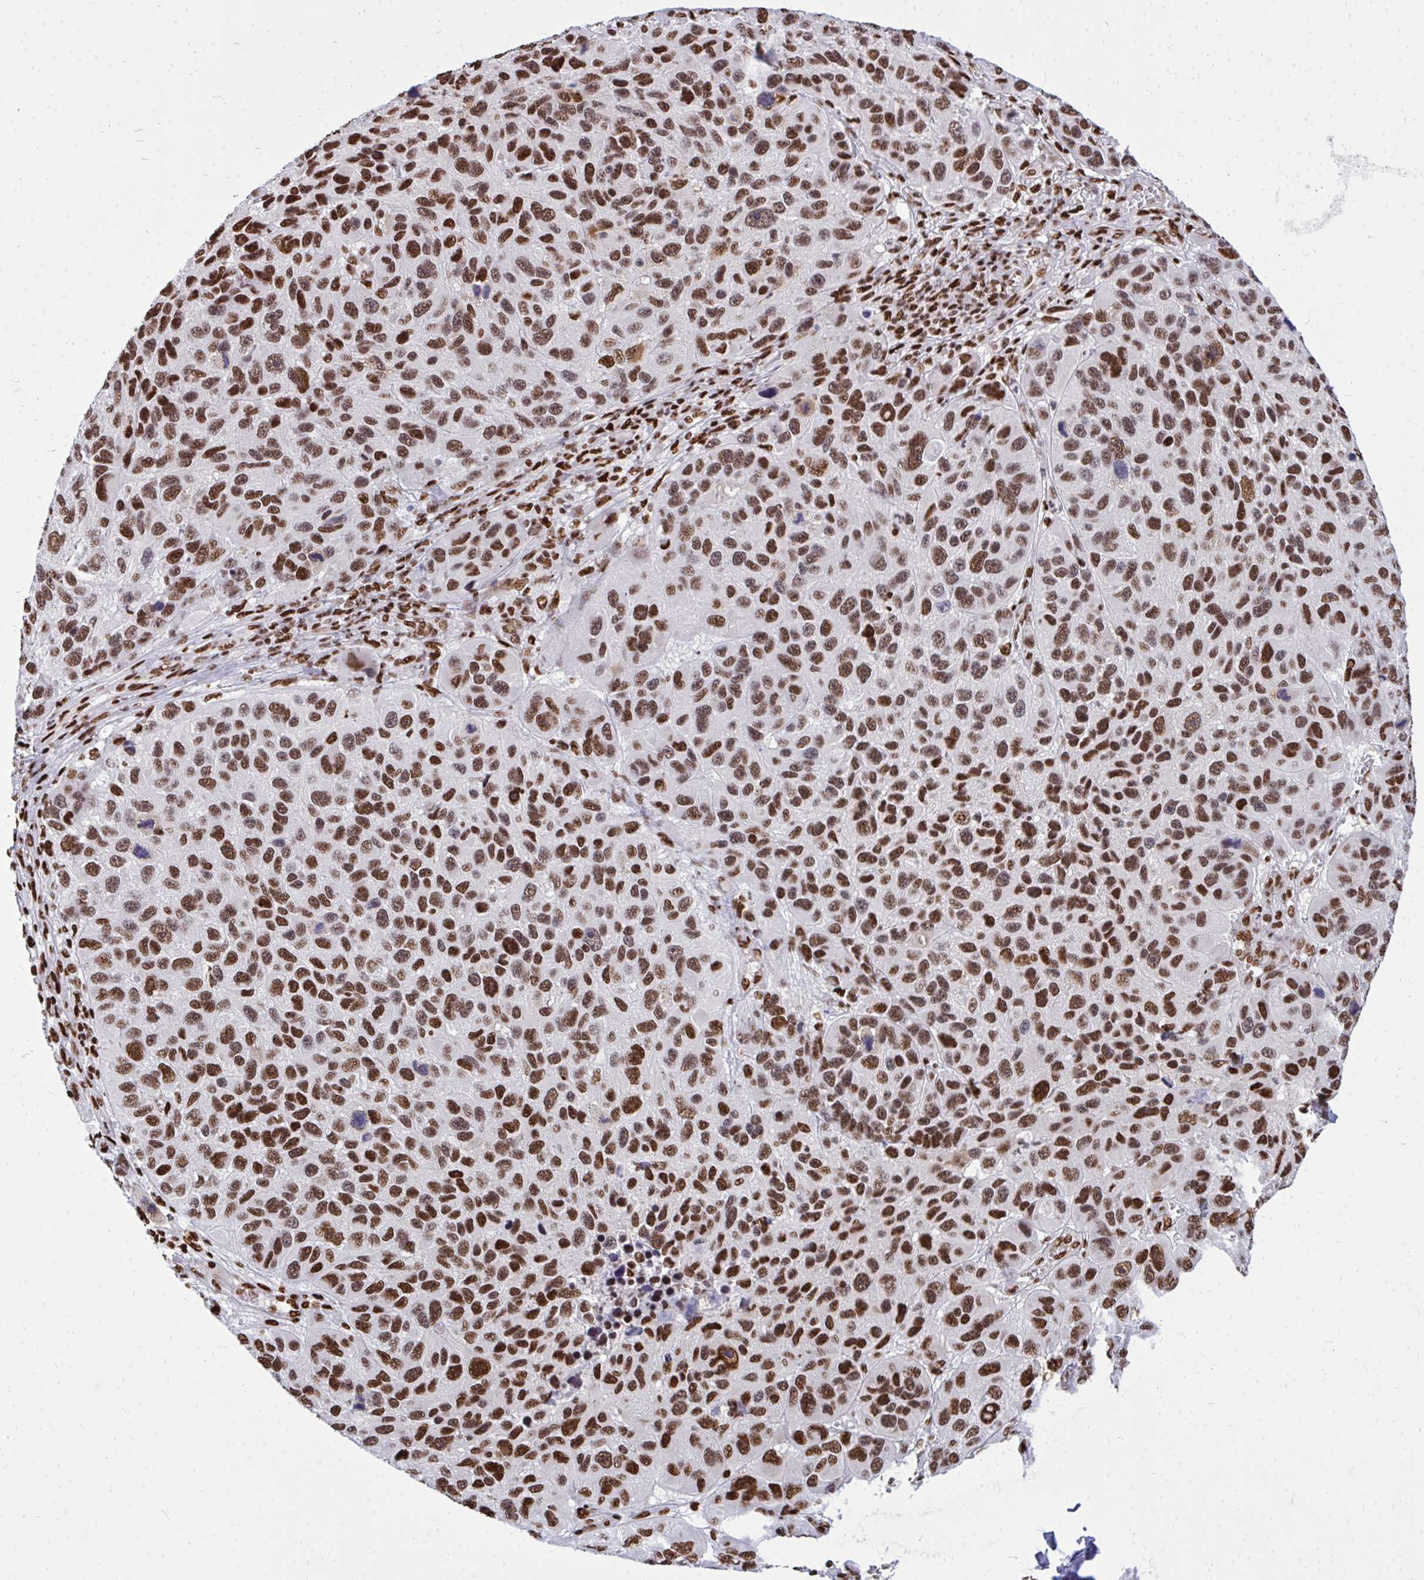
{"staining": {"intensity": "strong", "quantity": ">75%", "location": "nuclear"}, "tissue": "melanoma", "cell_type": "Tumor cells", "image_type": "cancer", "snomed": [{"axis": "morphology", "description": "Malignant melanoma, NOS"}, {"axis": "topography", "description": "Skin"}], "caption": "Protein staining of melanoma tissue shows strong nuclear positivity in approximately >75% of tumor cells. (DAB (3,3'-diaminobenzidine) = brown stain, brightfield microscopy at high magnification).", "gene": "TBL1Y", "patient": {"sex": "male", "age": 53}}